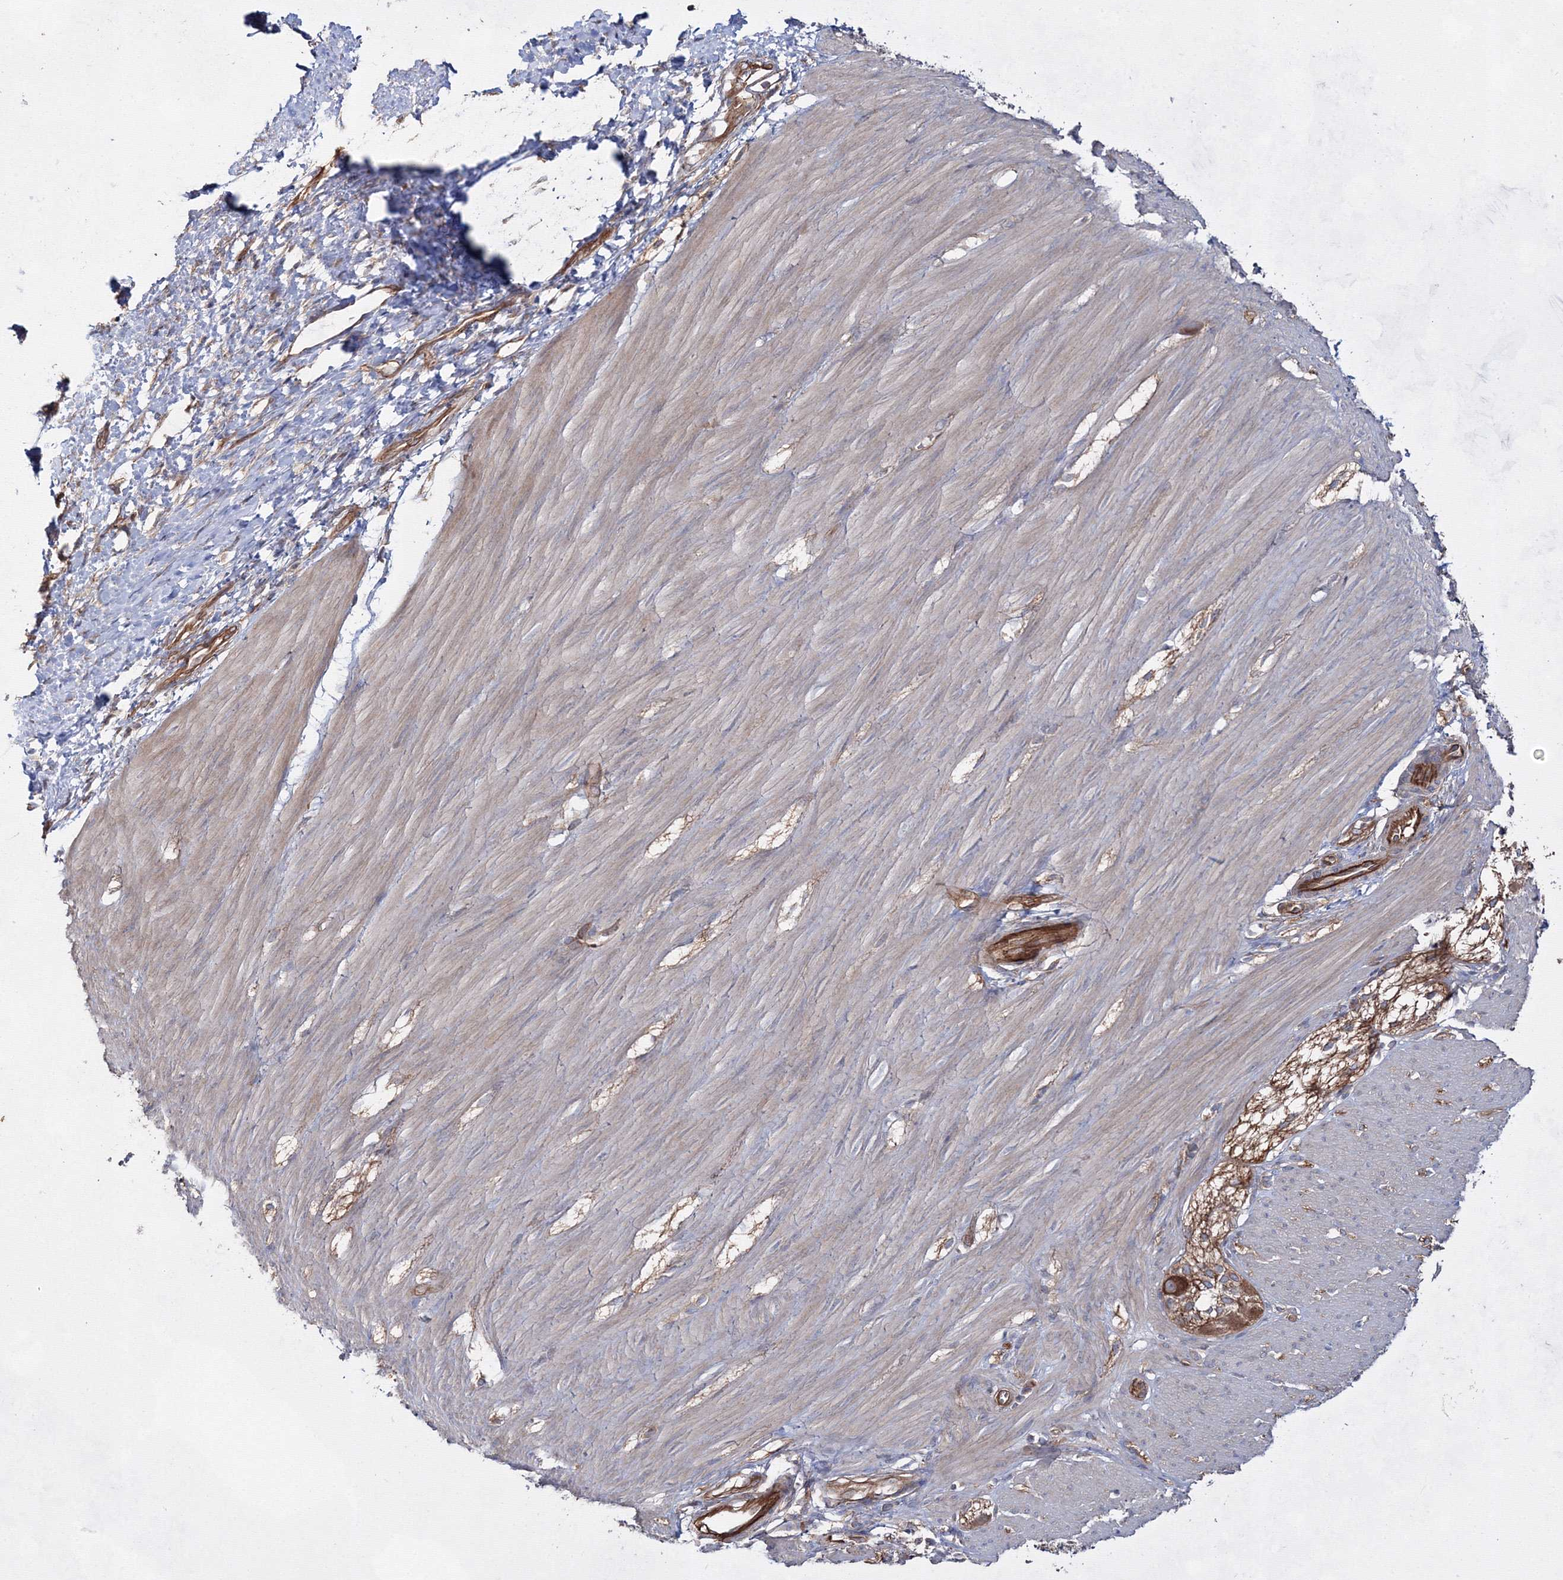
{"staining": {"intensity": "weak", "quantity": ">75%", "location": "cytoplasmic/membranous"}, "tissue": "smooth muscle", "cell_type": "Smooth muscle cells", "image_type": "normal", "snomed": [{"axis": "morphology", "description": "Normal tissue, NOS"}, {"axis": "morphology", "description": "Adenocarcinoma, NOS"}, {"axis": "topography", "description": "Colon"}, {"axis": "topography", "description": "Peripheral nerve tissue"}], "caption": "Smooth muscle stained with a protein marker shows weak staining in smooth muscle cells.", "gene": "EXOC6", "patient": {"sex": "male", "age": 14}}